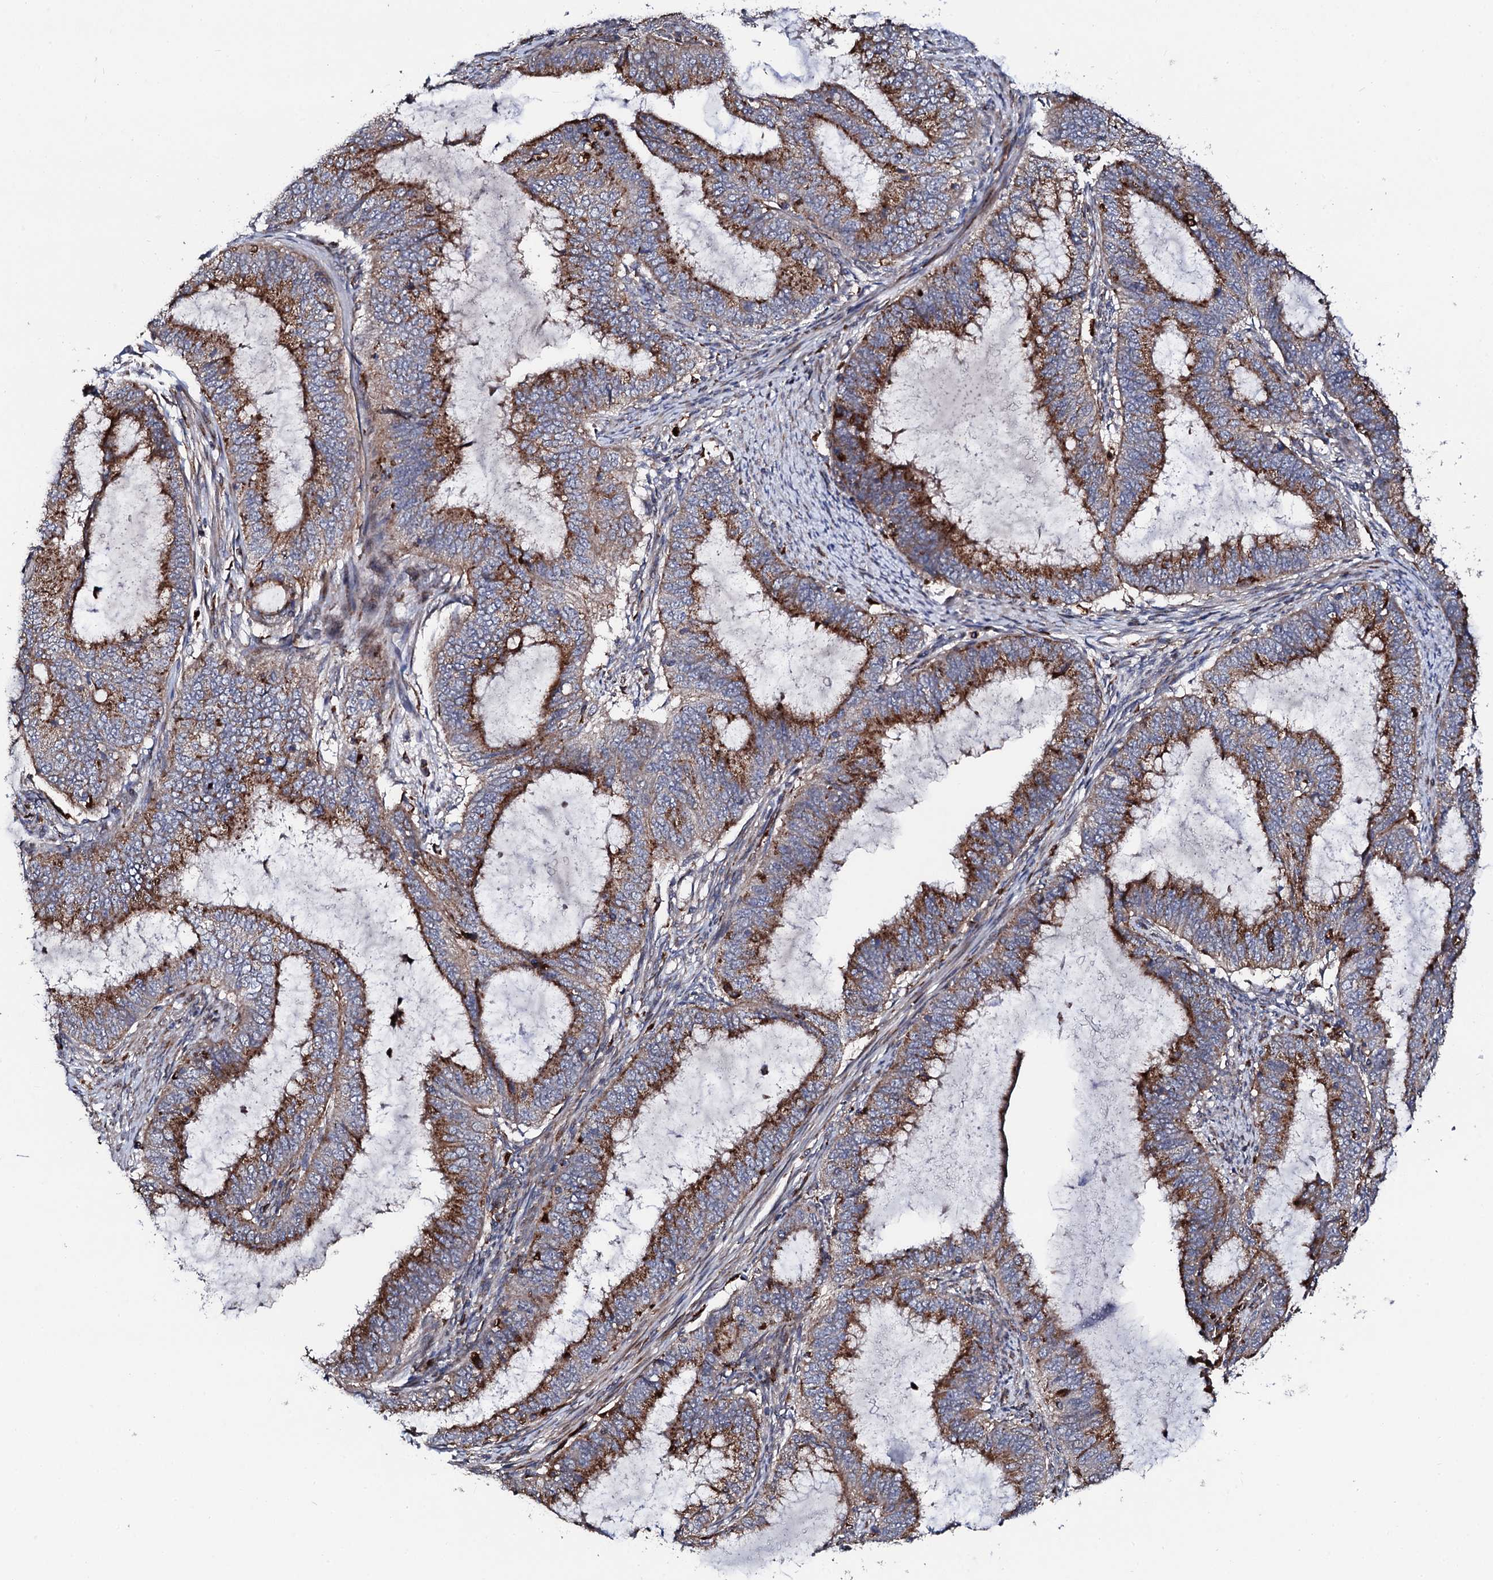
{"staining": {"intensity": "strong", "quantity": ">75%", "location": "cytoplasmic/membranous"}, "tissue": "endometrial cancer", "cell_type": "Tumor cells", "image_type": "cancer", "snomed": [{"axis": "morphology", "description": "Adenocarcinoma, NOS"}, {"axis": "topography", "description": "Endometrium"}], "caption": "The photomicrograph shows staining of endometrial cancer, revealing strong cytoplasmic/membranous protein expression (brown color) within tumor cells.", "gene": "TCIRG1", "patient": {"sex": "female", "age": 51}}